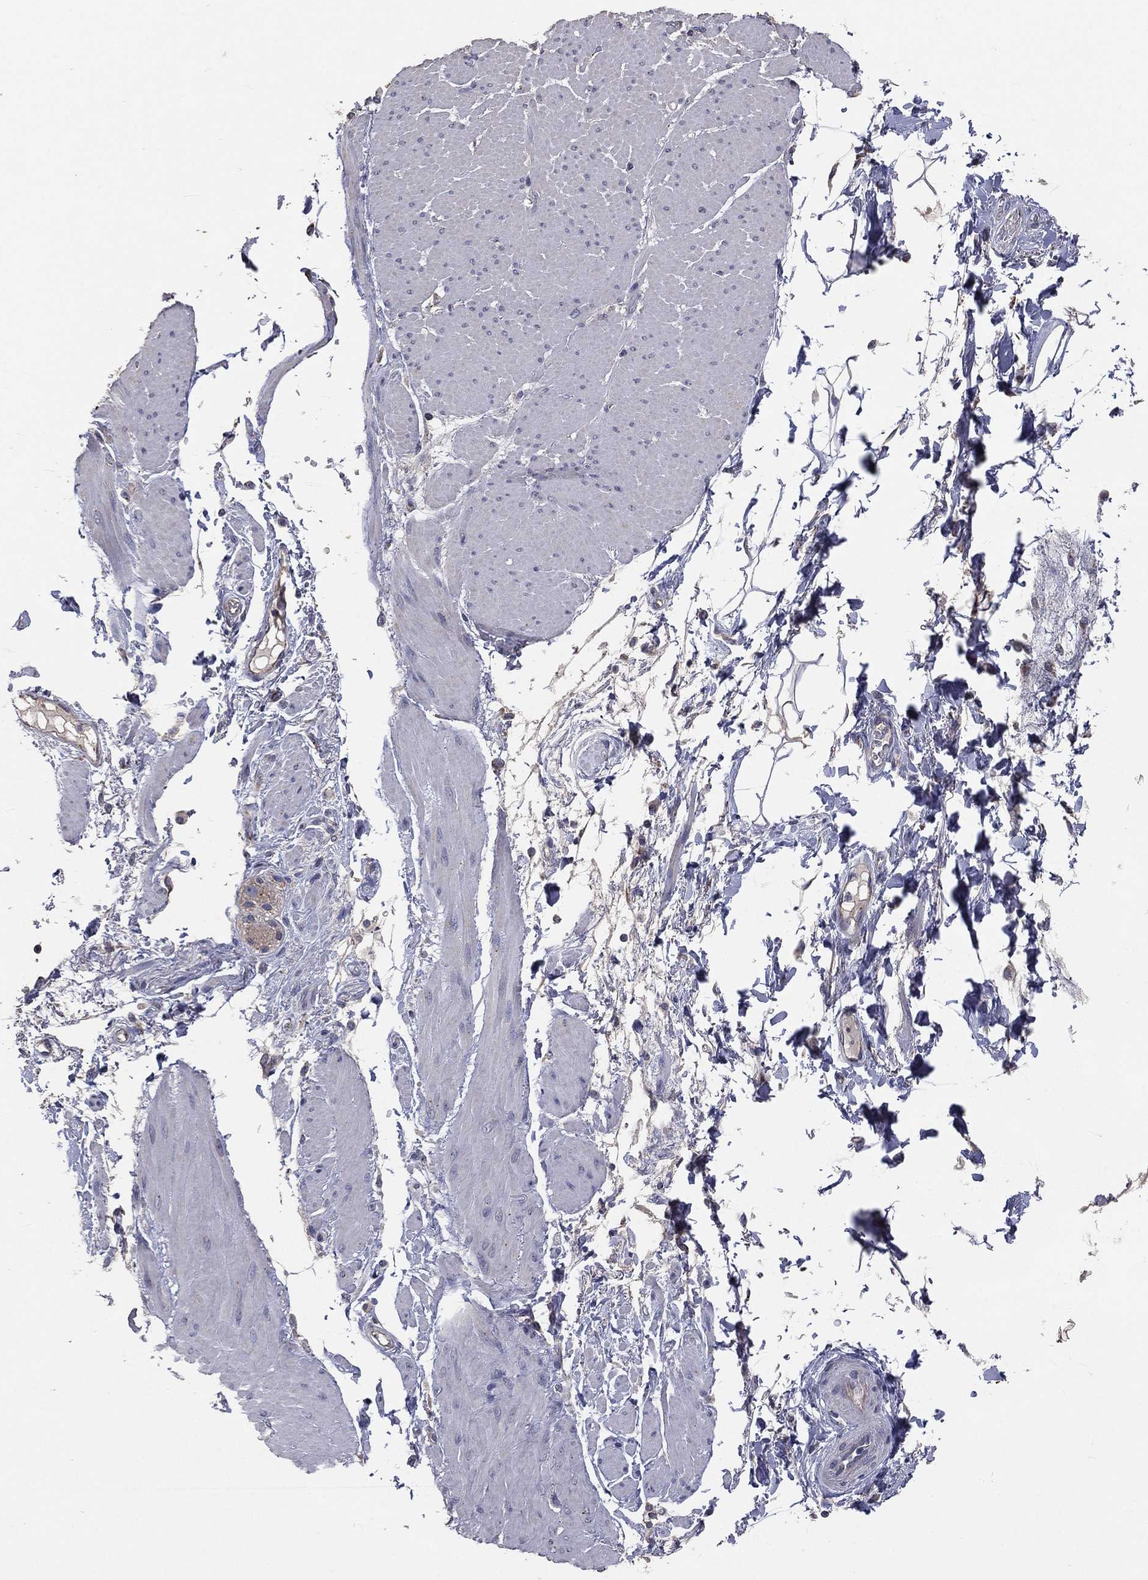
{"staining": {"intensity": "weak", "quantity": "<25%", "location": "cytoplasmic/membranous"}, "tissue": "smooth muscle", "cell_type": "Smooth muscle cells", "image_type": "normal", "snomed": [{"axis": "morphology", "description": "Normal tissue, NOS"}, {"axis": "topography", "description": "Smooth muscle"}, {"axis": "topography", "description": "Anal"}], "caption": "Immunohistochemistry micrograph of unremarkable human smooth muscle stained for a protein (brown), which reveals no staining in smooth muscle cells. The staining was performed using DAB (3,3'-diaminobenzidine) to visualize the protein expression in brown, while the nuclei were stained in blue with hematoxylin (Magnification: 20x).", "gene": "CROCC", "patient": {"sex": "male", "age": 83}}